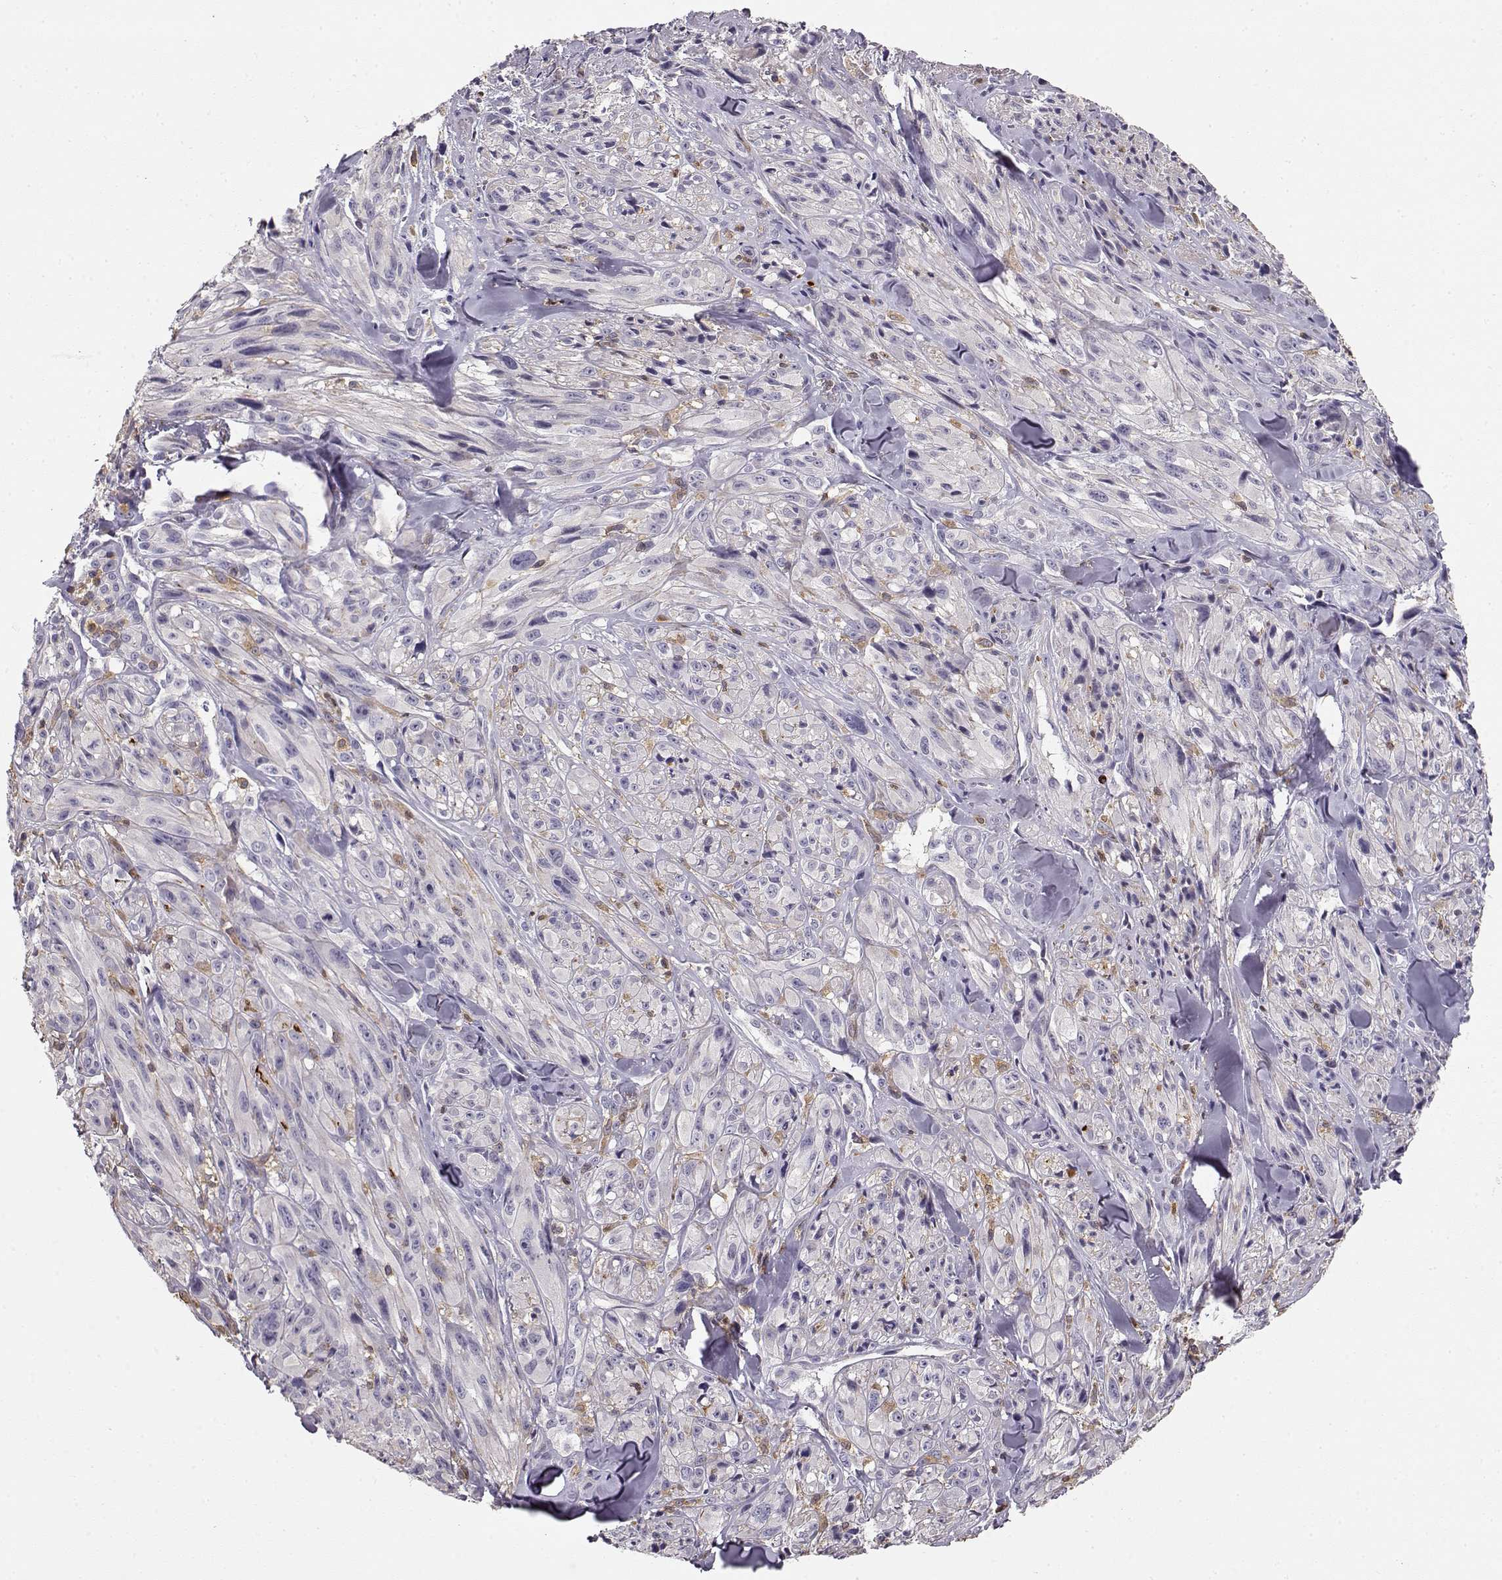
{"staining": {"intensity": "negative", "quantity": "none", "location": "none"}, "tissue": "melanoma", "cell_type": "Tumor cells", "image_type": "cancer", "snomed": [{"axis": "morphology", "description": "Malignant melanoma, NOS"}, {"axis": "topography", "description": "Skin"}], "caption": "This is an immunohistochemistry histopathology image of melanoma. There is no expression in tumor cells.", "gene": "VAV1", "patient": {"sex": "male", "age": 67}}